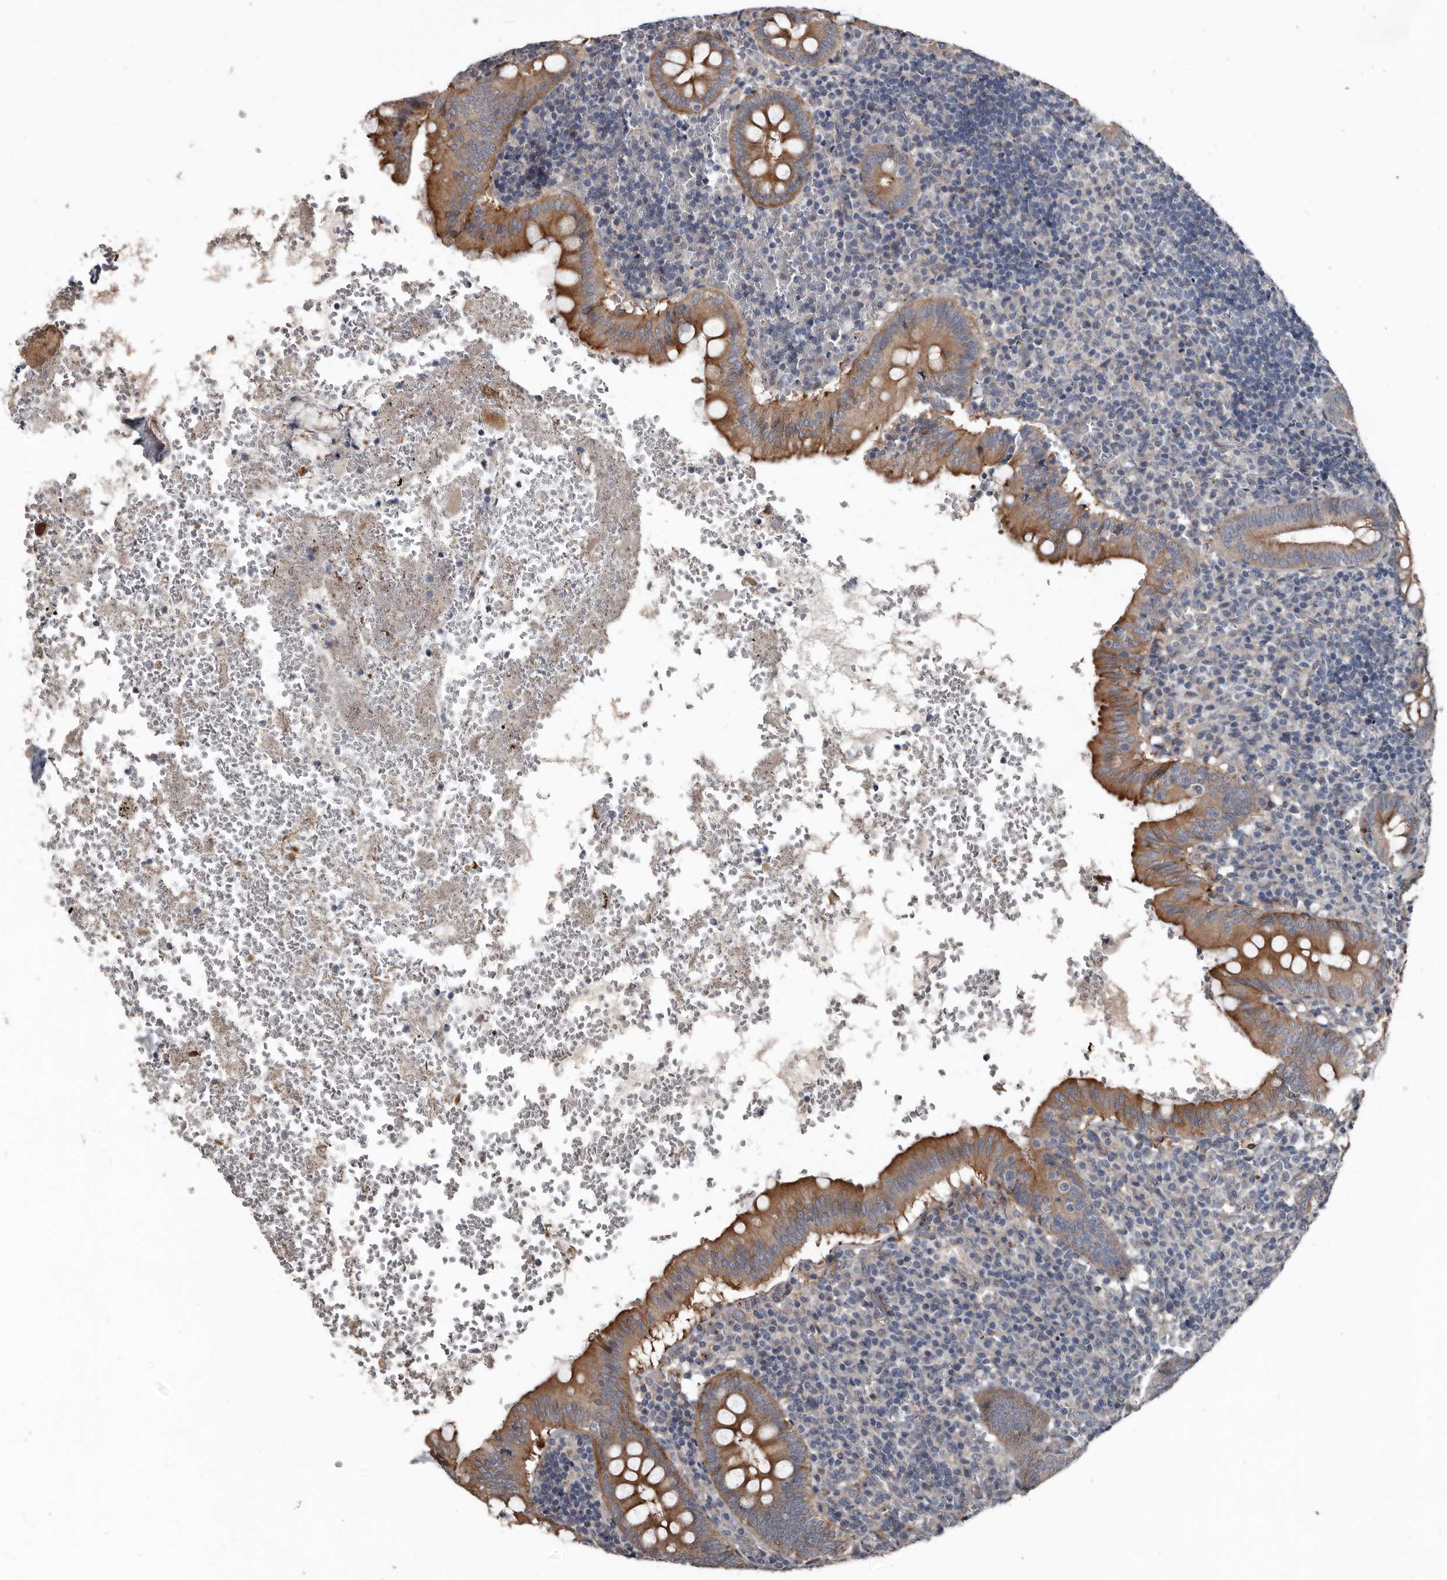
{"staining": {"intensity": "moderate", "quantity": "25%-75%", "location": "cytoplasmic/membranous"}, "tissue": "appendix", "cell_type": "Glandular cells", "image_type": "normal", "snomed": [{"axis": "morphology", "description": "Normal tissue, NOS"}, {"axis": "topography", "description": "Appendix"}], "caption": "This histopathology image reveals benign appendix stained with immunohistochemistry (IHC) to label a protein in brown. The cytoplasmic/membranous of glandular cells show moderate positivity for the protein. Nuclei are counter-stained blue.", "gene": "DHPS", "patient": {"sex": "male", "age": 8}}